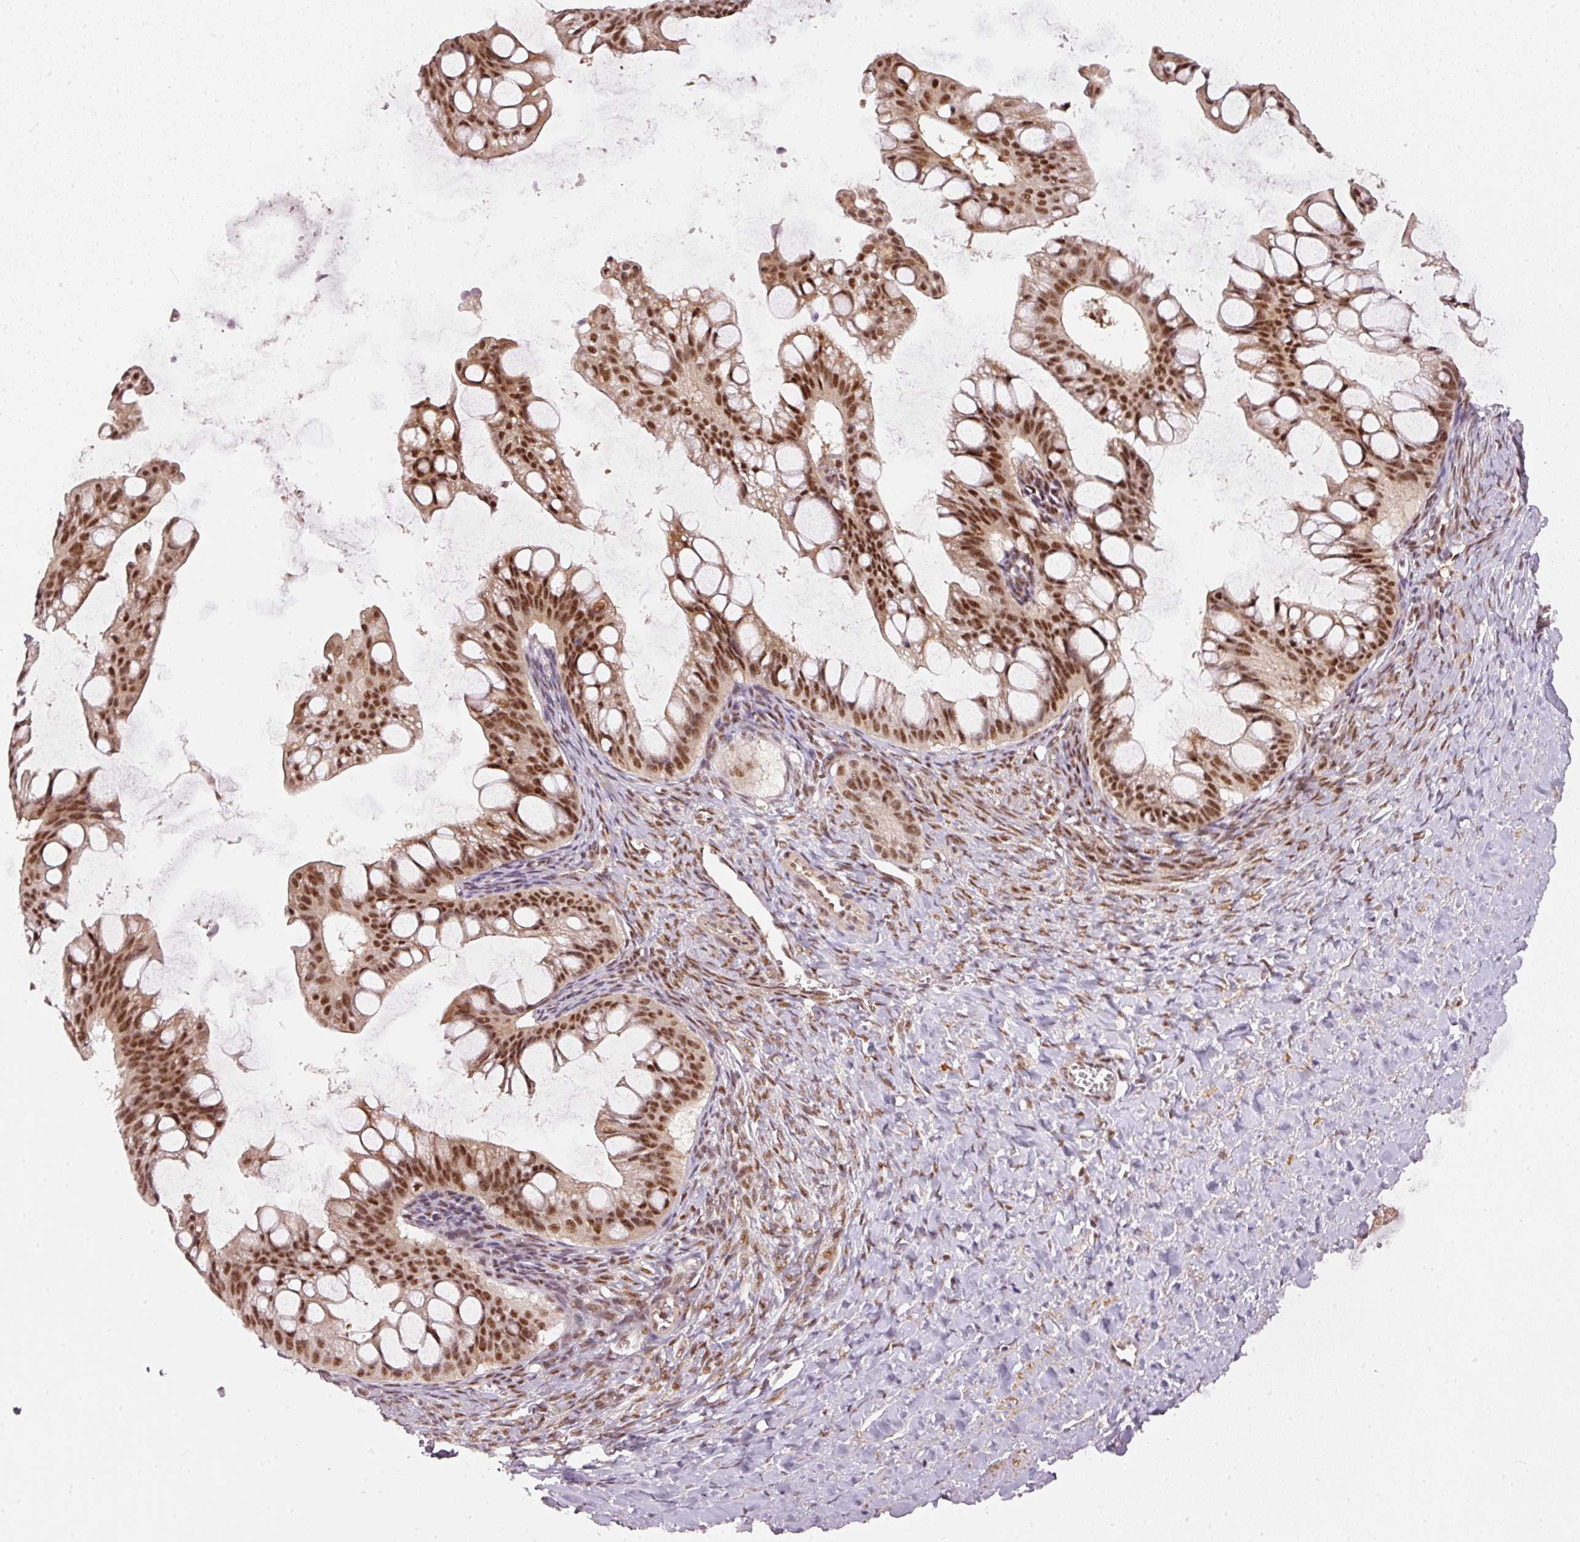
{"staining": {"intensity": "moderate", "quantity": ">75%", "location": "nuclear"}, "tissue": "ovarian cancer", "cell_type": "Tumor cells", "image_type": "cancer", "snomed": [{"axis": "morphology", "description": "Cystadenocarcinoma, mucinous, NOS"}, {"axis": "topography", "description": "Ovary"}], "caption": "Ovarian cancer (mucinous cystadenocarcinoma) stained for a protein (brown) shows moderate nuclear positive positivity in about >75% of tumor cells.", "gene": "THOC6", "patient": {"sex": "female", "age": 73}}